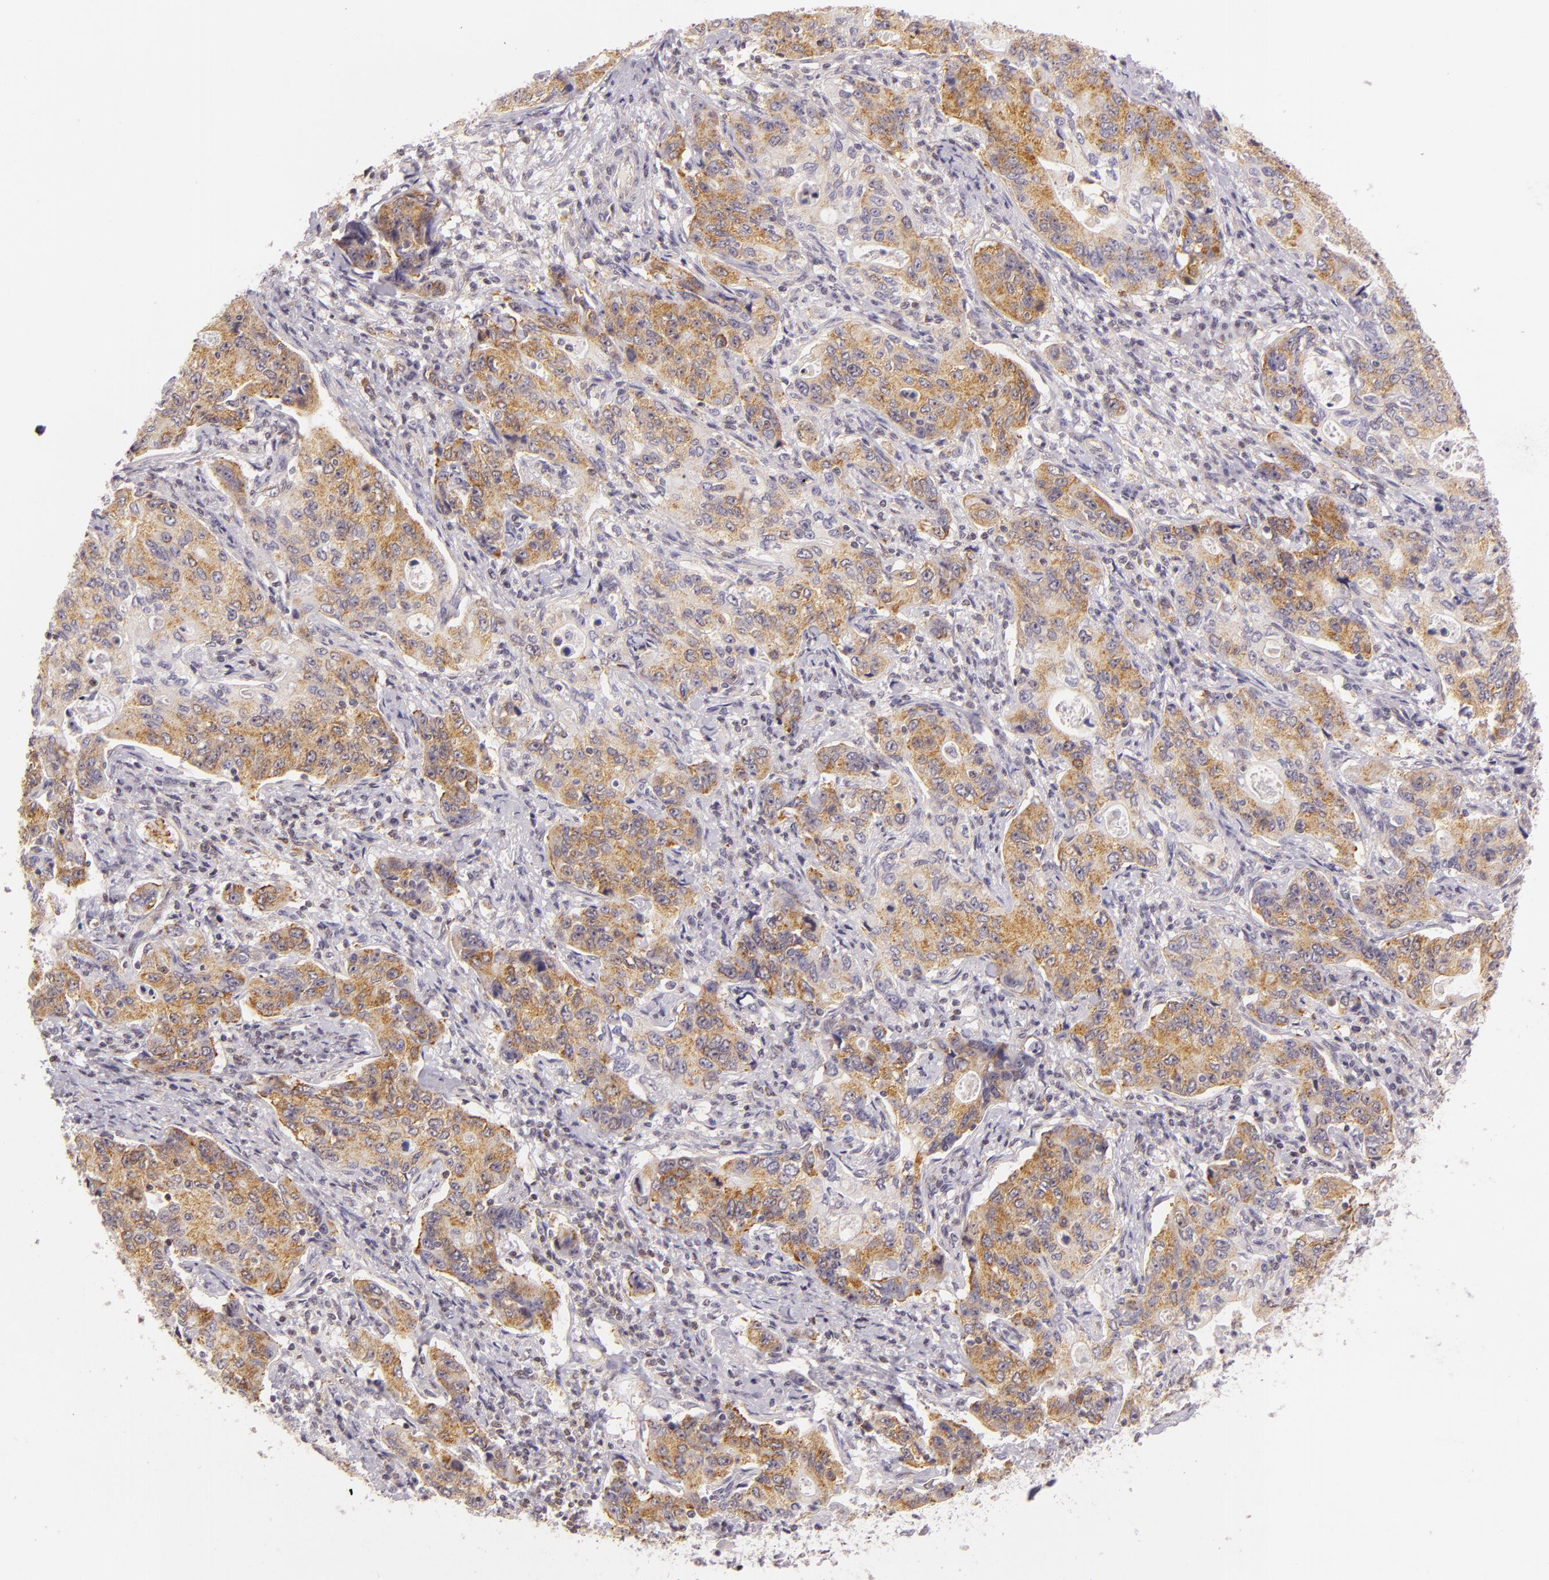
{"staining": {"intensity": "weak", "quantity": "<25%", "location": "cytoplasmic/membranous"}, "tissue": "stomach cancer", "cell_type": "Tumor cells", "image_type": "cancer", "snomed": [{"axis": "morphology", "description": "Adenocarcinoma, NOS"}, {"axis": "topography", "description": "Esophagus"}, {"axis": "topography", "description": "Stomach"}], "caption": "High power microscopy photomicrograph of an immunohistochemistry (IHC) image of stomach cancer, revealing no significant expression in tumor cells. The staining is performed using DAB brown chromogen with nuclei counter-stained in using hematoxylin.", "gene": "IMPDH1", "patient": {"sex": "male", "age": 74}}